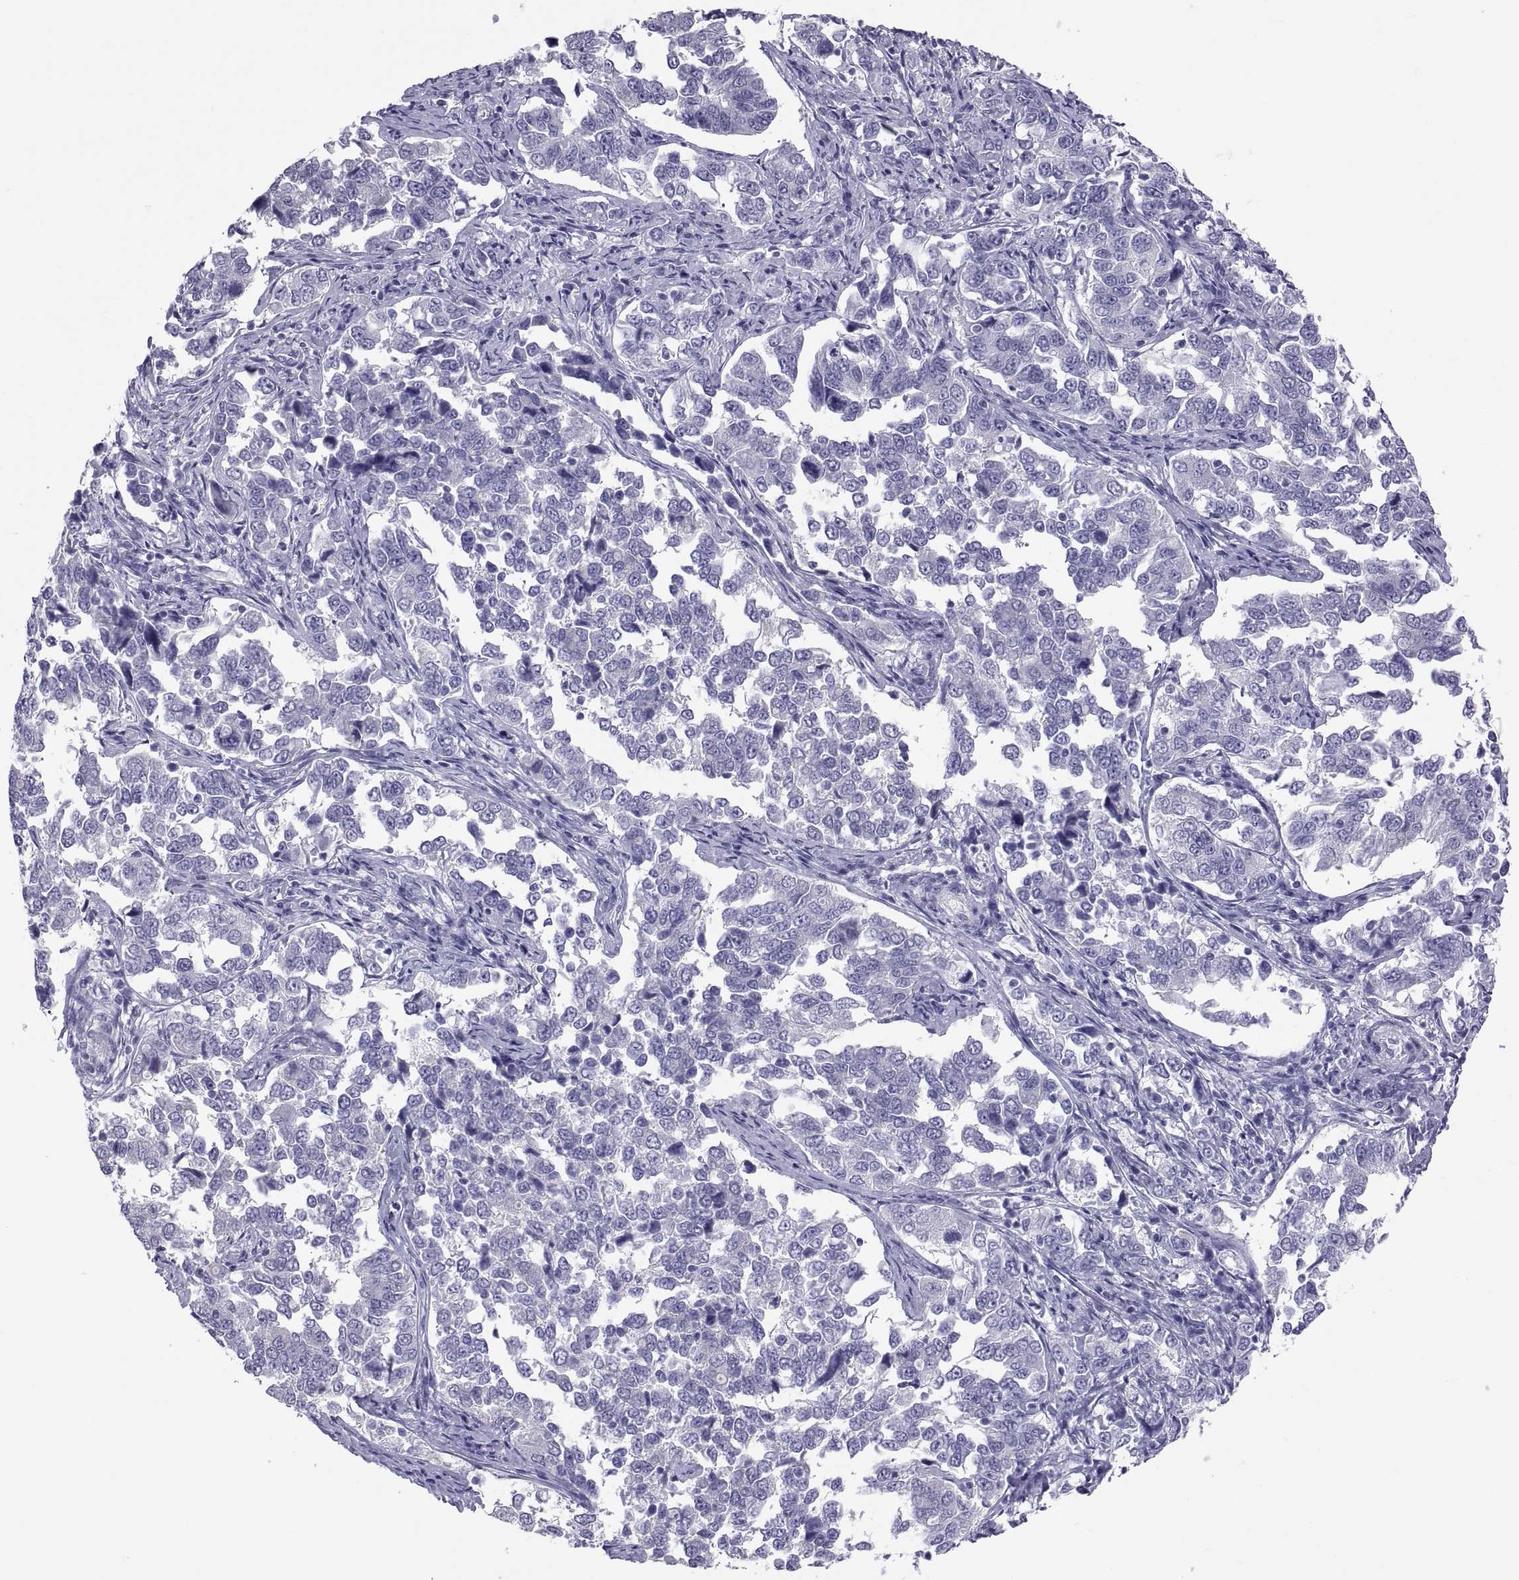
{"staining": {"intensity": "negative", "quantity": "none", "location": "none"}, "tissue": "endometrial cancer", "cell_type": "Tumor cells", "image_type": "cancer", "snomed": [{"axis": "morphology", "description": "Adenocarcinoma, NOS"}, {"axis": "topography", "description": "Endometrium"}], "caption": "Tumor cells are negative for brown protein staining in endometrial cancer (adenocarcinoma).", "gene": "RNASE12", "patient": {"sex": "female", "age": 43}}